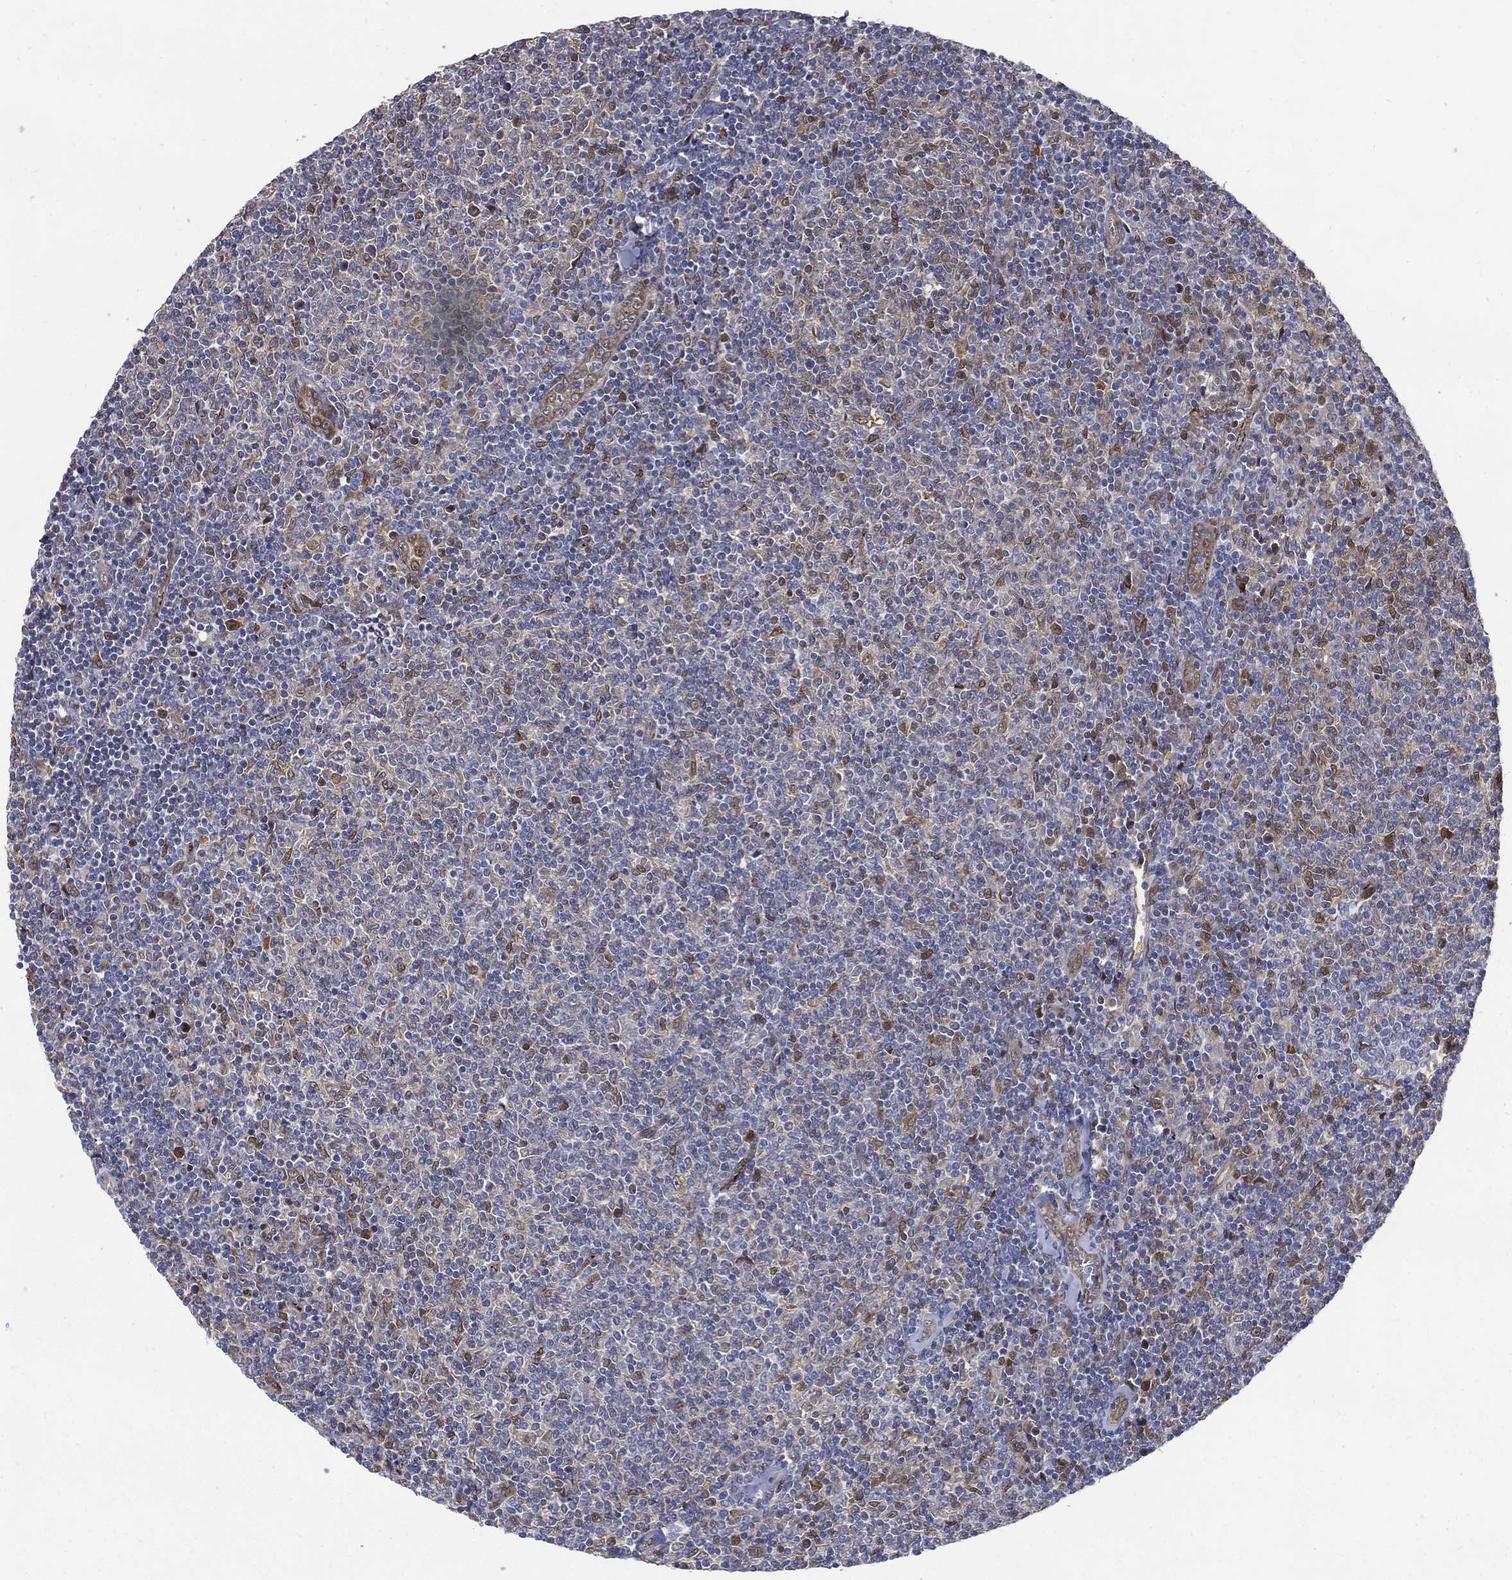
{"staining": {"intensity": "negative", "quantity": "none", "location": "none"}, "tissue": "lymphoma", "cell_type": "Tumor cells", "image_type": "cancer", "snomed": [{"axis": "morphology", "description": "Malignant lymphoma, non-Hodgkin's type, Low grade"}, {"axis": "topography", "description": "Lymph node"}], "caption": "Lymphoma stained for a protein using IHC reveals no positivity tumor cells.", "gene": "ARHGAP11A", "patient": {"sex": "male", "age": 52}}